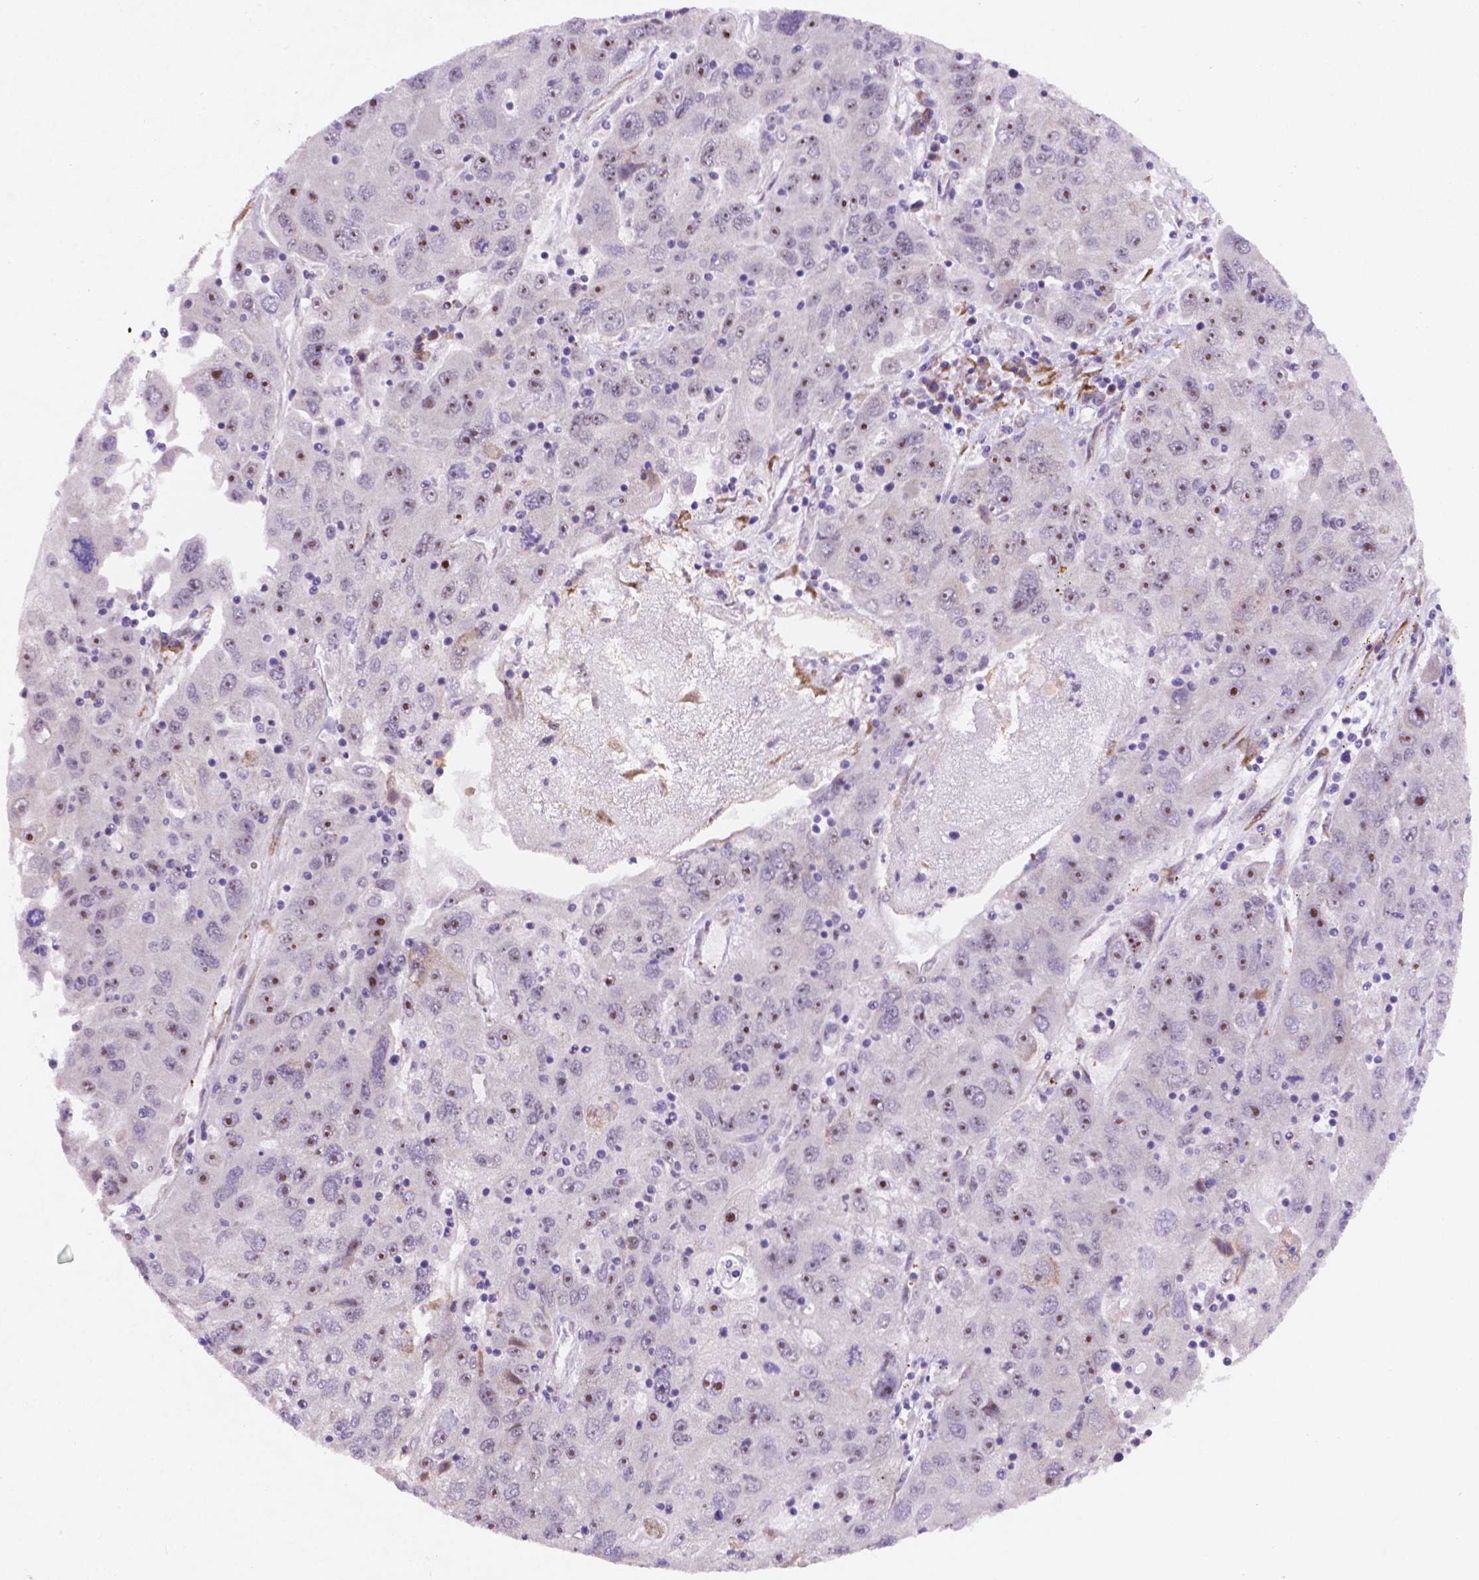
{"staining": {"intensity": "moderate", "quantity": "<25%", "location": "nuclear"}, "tissue": "stomach cancer", "cell_type": "Tumor cells", "image_type": "cancer", "snomed": [{"axis": "morphology", "description": "Adenocarcinoma, NOS"}, {"axis": "topography", "description": "Stomach"}], "caption": "Brown immunohistochemical staining in human stomach adenocarcinoma displays moderate nuclear expression in about <25% of tumor cells.", "gene": "FNIP1", "patient": {"sex": "male", "age": 56}}